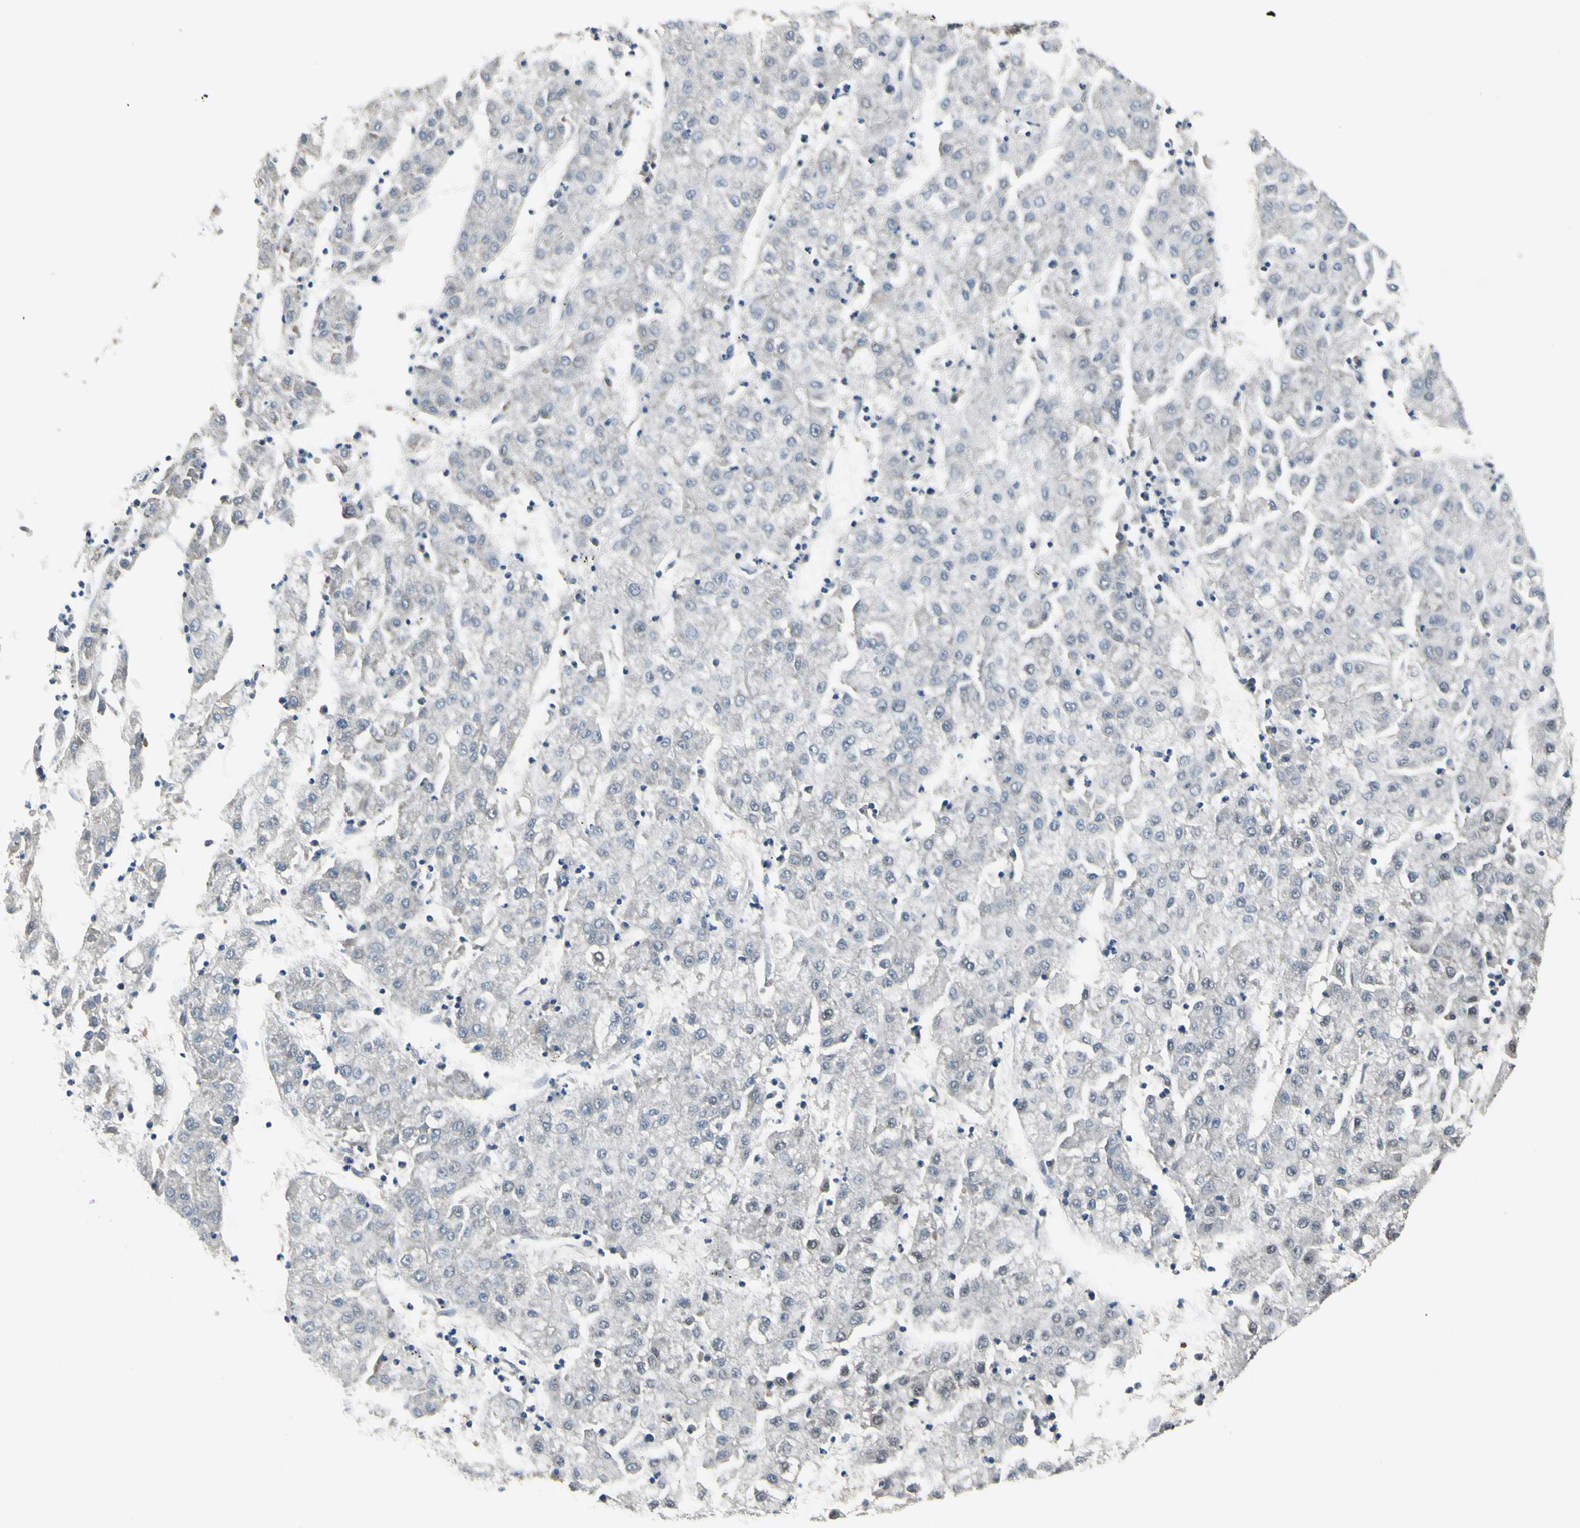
{"staining": {"intensity": "weak", "quantity": "<25%", "location": "nuclear"}, "tissue": "liver cancer", "cell_type": "Tumor cells", "image_type": "cancer", "snomed": [{"axis": "morphology", "description": "Carcinoma, Hepatocellular, NOS"}, {"axis": "topography", "description": "Liver"}], "caption": "Immunohistochemistry (IHC) of human liver hepatocellular carcinoma demonstrates no staining in tumor cells.", "gene": "HSPA4", "patient": {"sex": "male", "age": 72}}